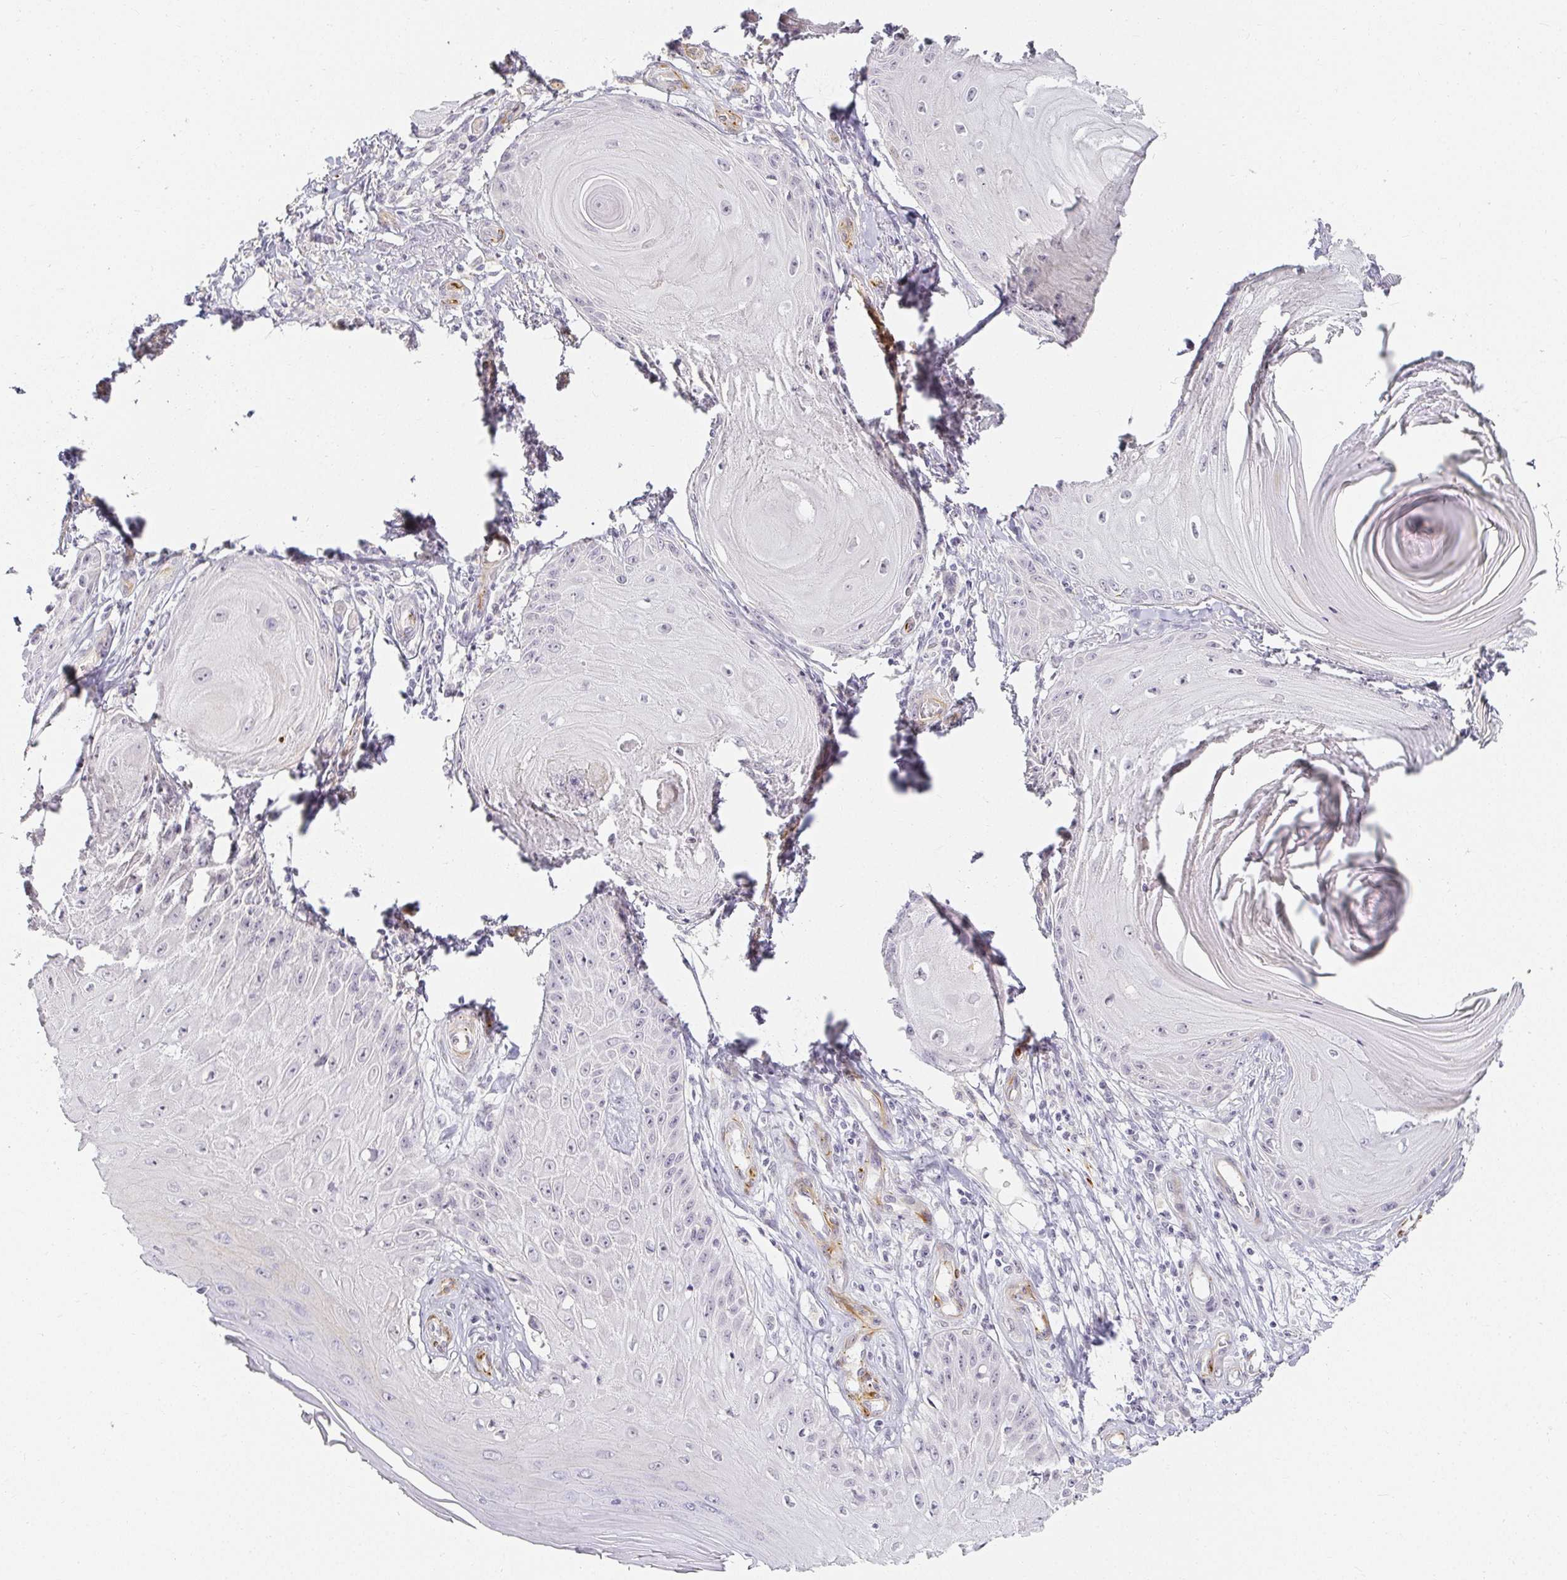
{"staining": {"intensity": "negative", "quantity": "none", "location": "none"}, "tissue": "skin cancer", "cell_type": "Tumor cells", "image_type": "cancer", "snomed": [{"axis": "morphology", "description": "Squamous cell carcinoma, NOS"}, {"axis": "topography", "description": "Skin"}], "caption": "Immunohistochemical staining of squamous cell carcinoma (skin) reveals no significant positivity in tumor cells. Nuclei are stained in blue.", "gene": "ACAN", "patient": {"sex": "female", "age": 77}}